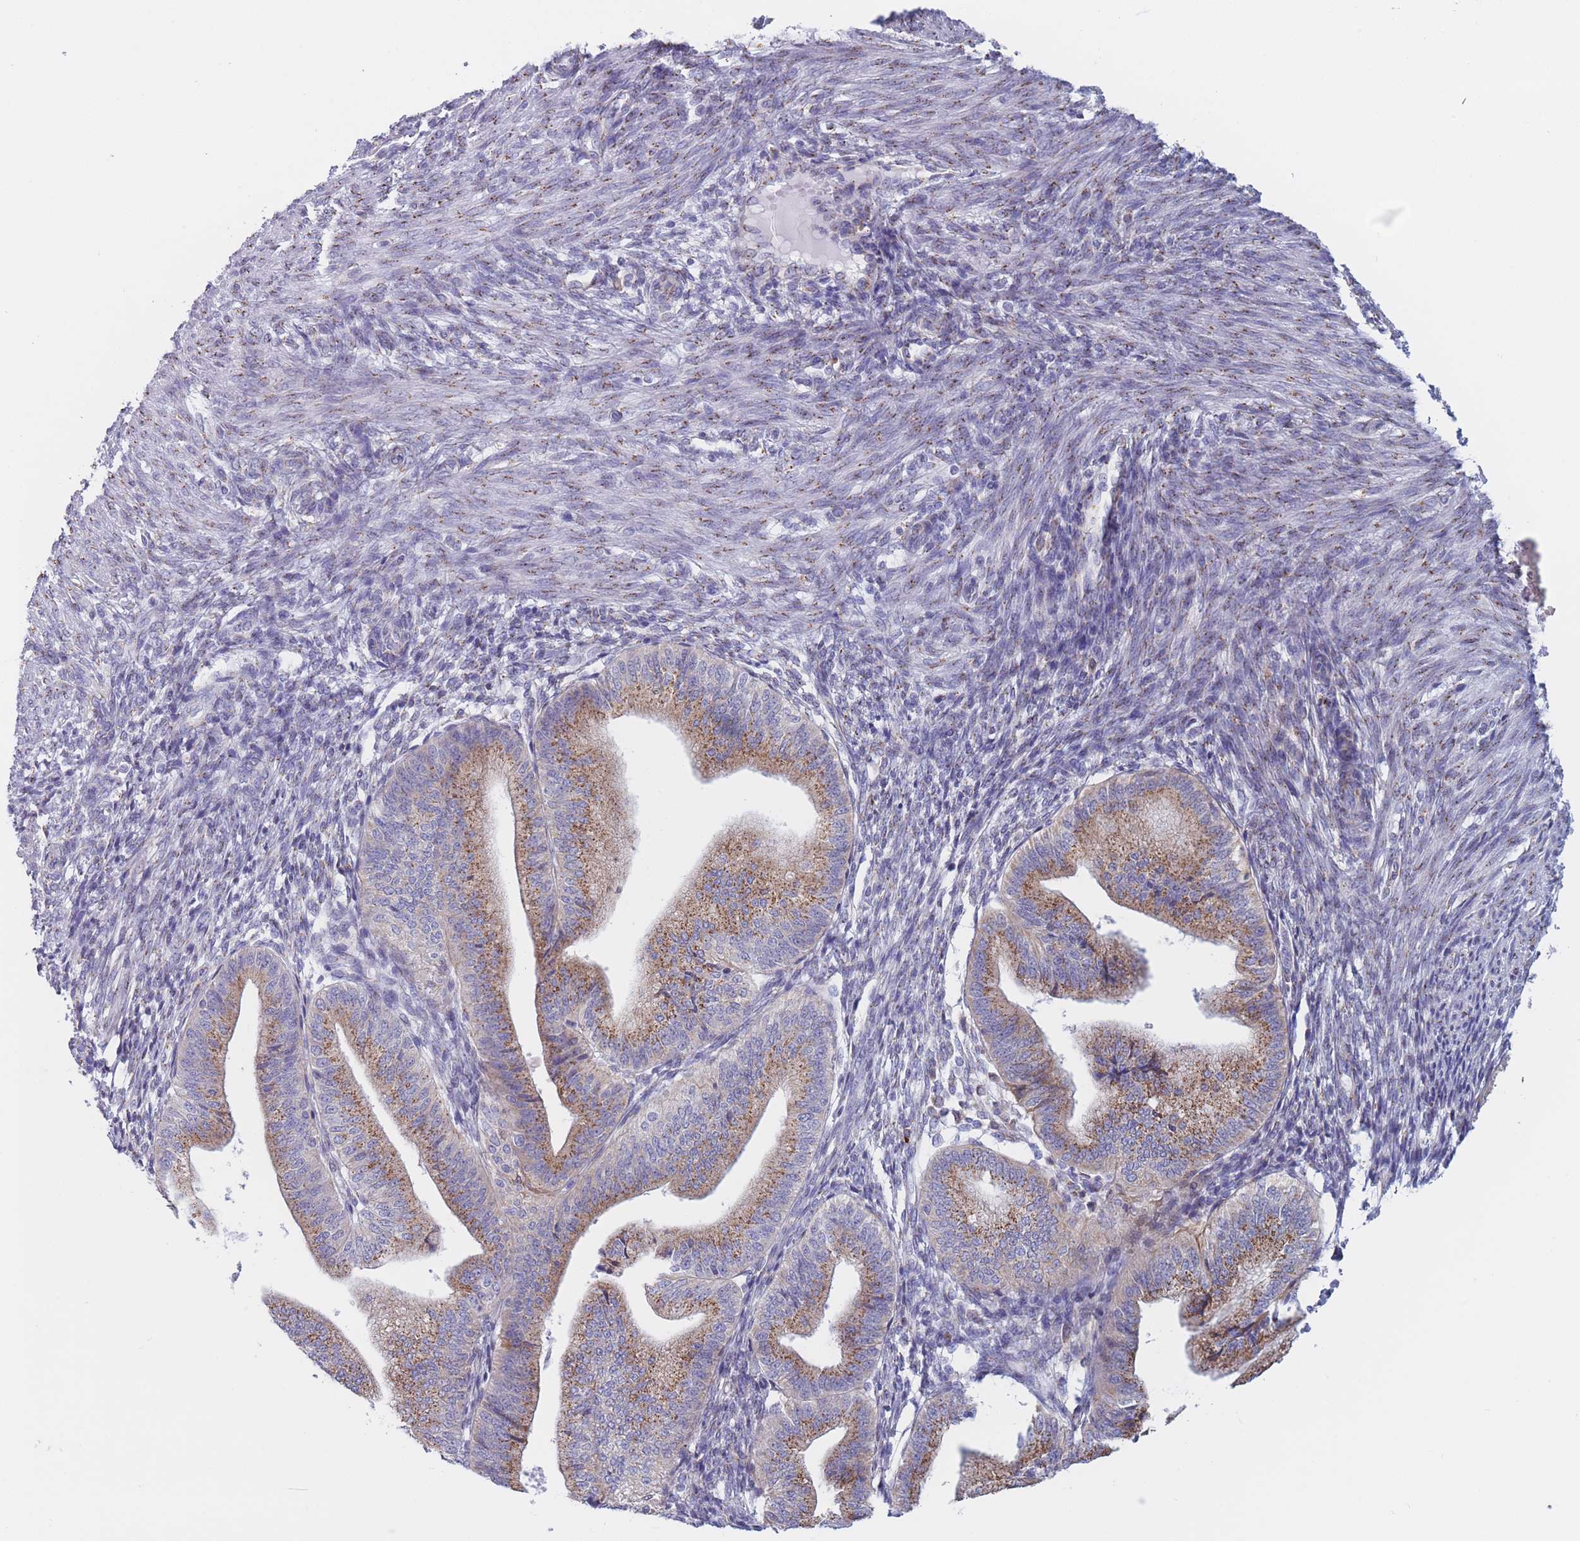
{"staining": {"intensity": "moderate", "quantity": "25%-75%", "location": "cytoplasmic/membranous"}, "tissue": "endometrium", "cell_type": "Cells in endometrial stroma", "image_type": "normal", "snomed": [{"axis": "morphology", "description": "Normal tissue, NOS"}, {"axis": "topography", "description": "Endometrium"}], "caption": "Immunohistochemistry of benign endometrium reveals medium levels of moderate cytoplasmic/membranous positivity in approximately 25%-75% of cells in endometrial stroma.", "gene": "MRPL30", "patient": {"sex": "female", "age": 34}}